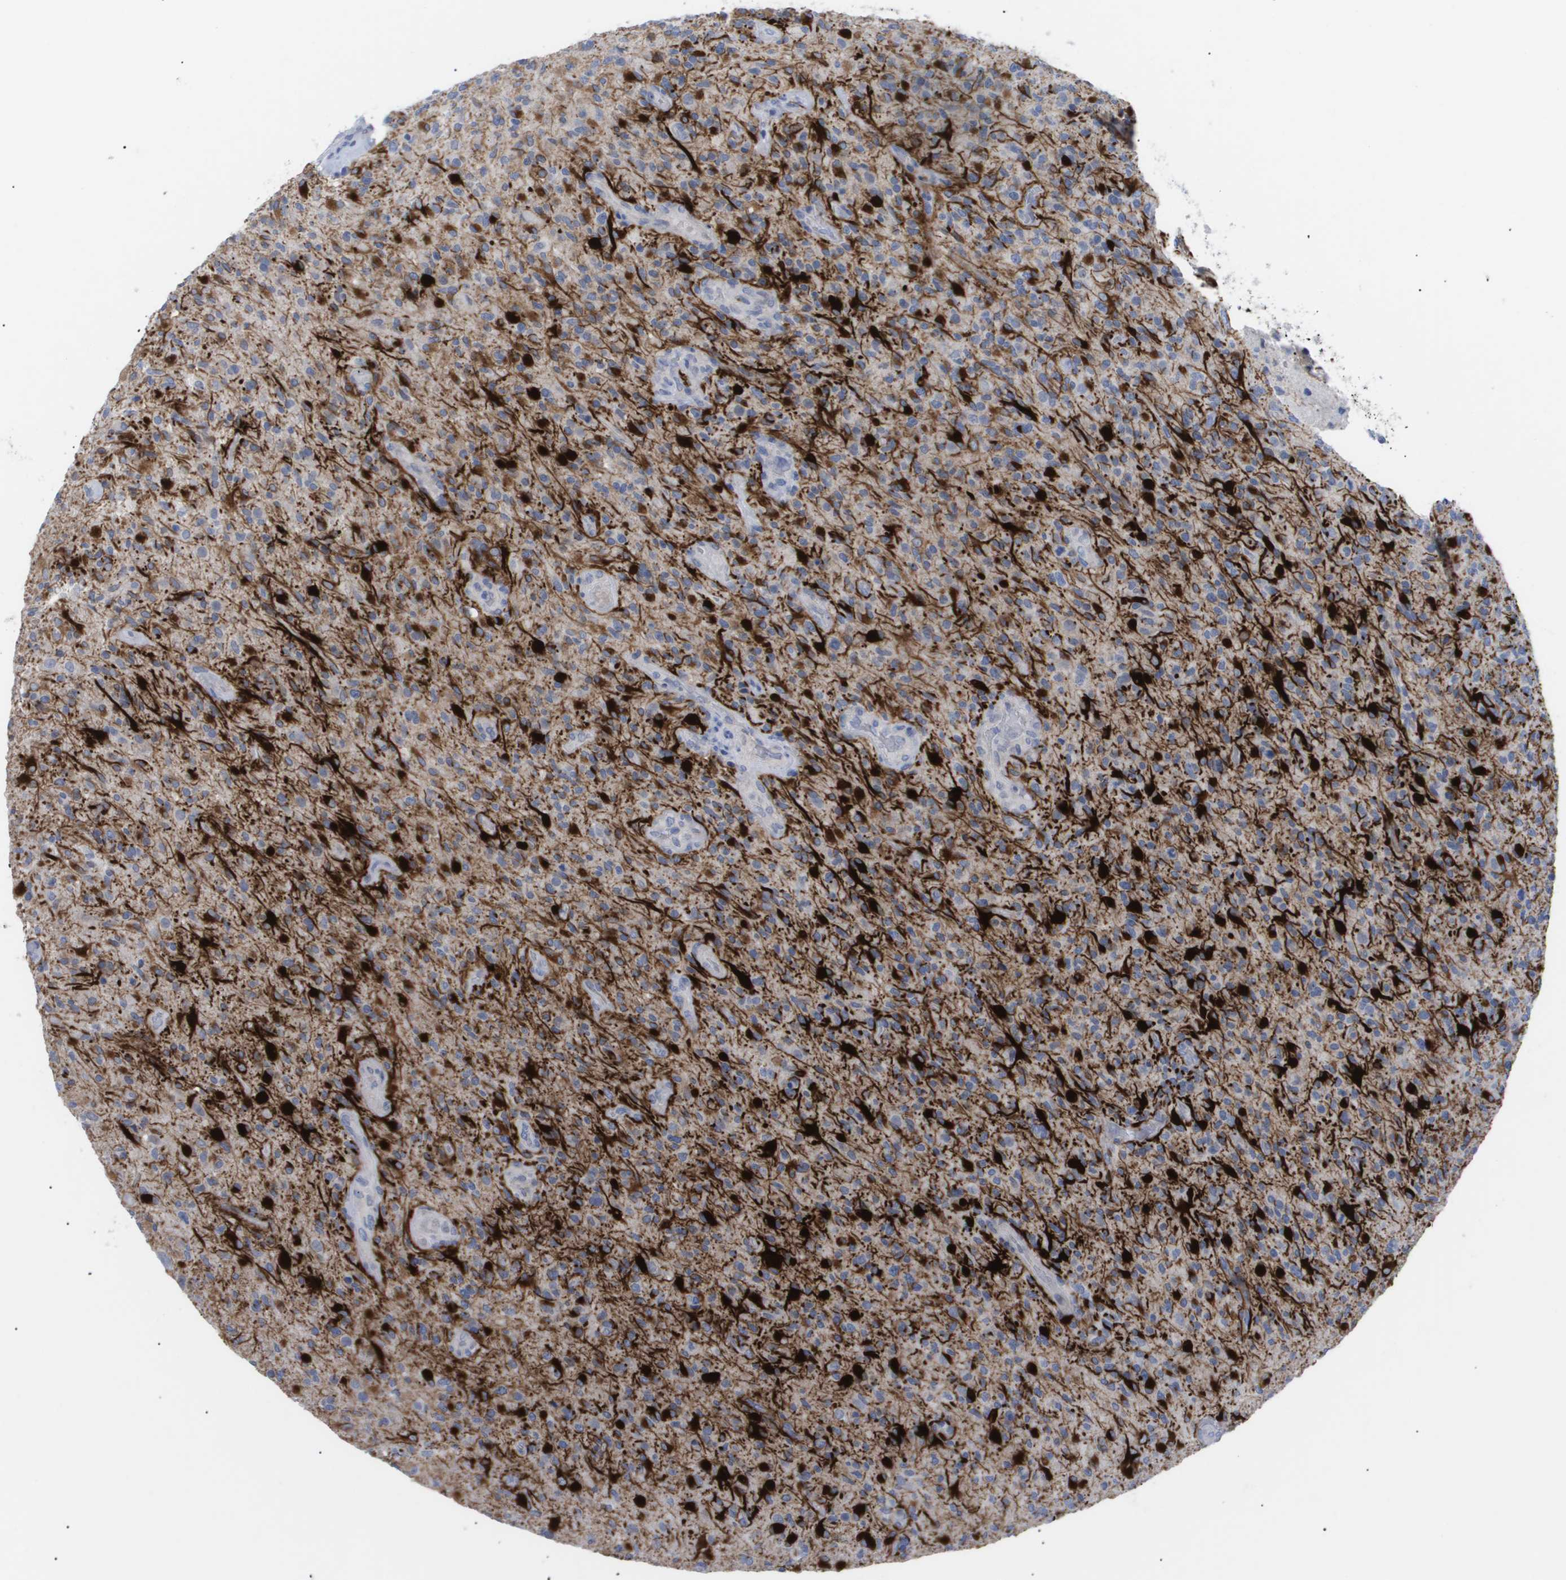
{"staining": {"intensity": "strong", "quantity": "25%-75%", "location": "cytoplasmic/membranous"}, "tissue": "glioma", "cell_type": "Tumor cells", "image_type": "cancer", "snomed": [{"axis": "morphology", "description": "Glioma, malignant, High grade"}, {"axis": "topography", "description": "Brain"}], "caption": "Protein expression analysis of human glioma reveals strong cytoplasmic/membranous staining in approximately 25%-75% of tumor cells.", "gene": "CAV3", "patient": {"sex": "male", "age": 71}}